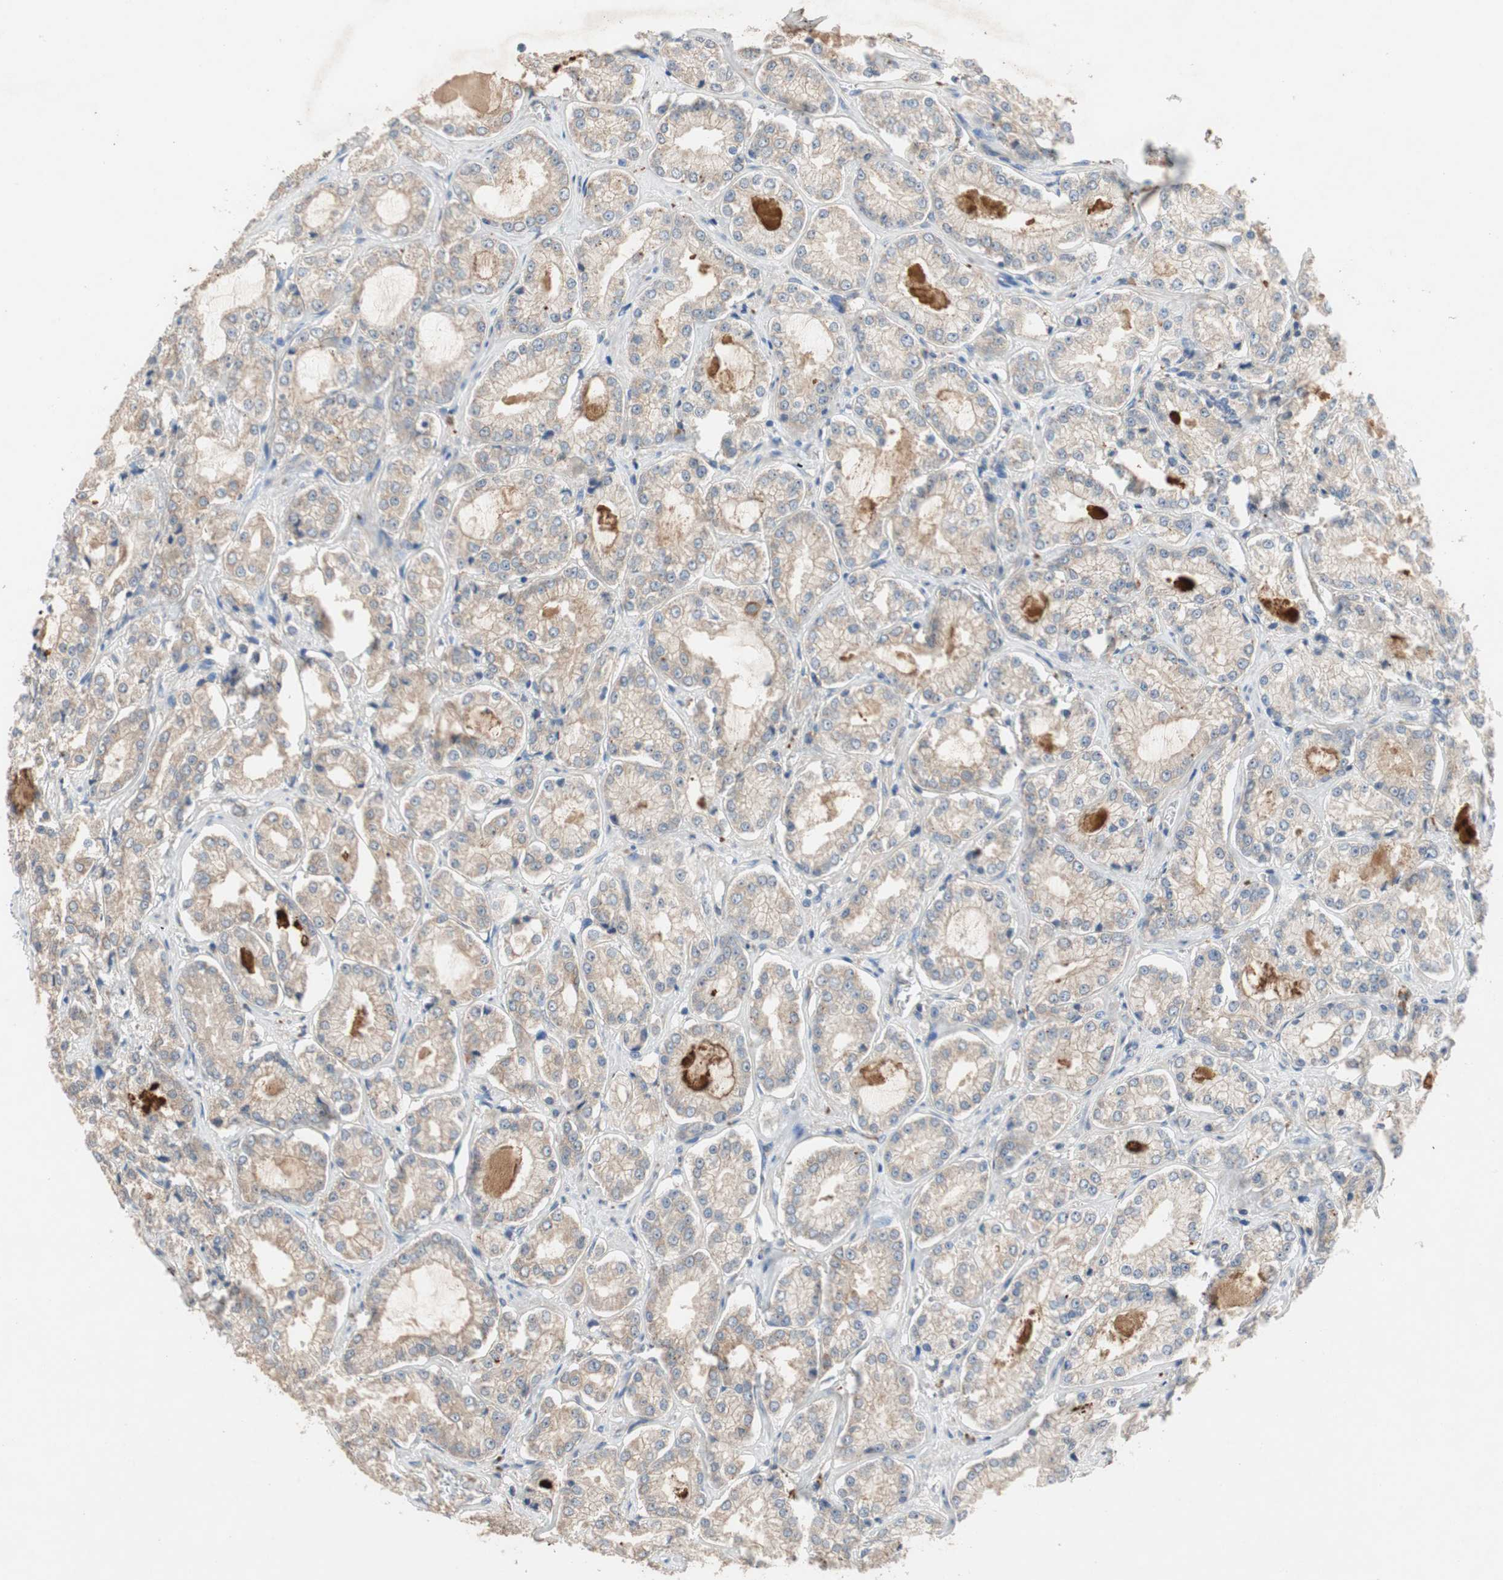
{"staining": {"intensity": "moderate", "quantity": ">75%", "location": "cytoplasmic/membranous"}, "tissue": "prostate cancer", "cell_type": "Tumor cells", "image_type": "cancer", "snomed": [{"axis": "morphology", "description": "Adenocarcinoma, High grade"}, {"axis": "topography", "description": "Prostate"}], "caption": "IHC (DAB (3,3'-diaminobenzidine)) staining of adenocarcinoma (high-grade) (prostate) exhibits moderate cytoplasmic/membranous protein positivity in about >75% of tumor cells. (Brightfield microscopy of DAB IHC at high magnification).", "gene": "ADAP1", "patient": {"sex": "male", "age": 73}}